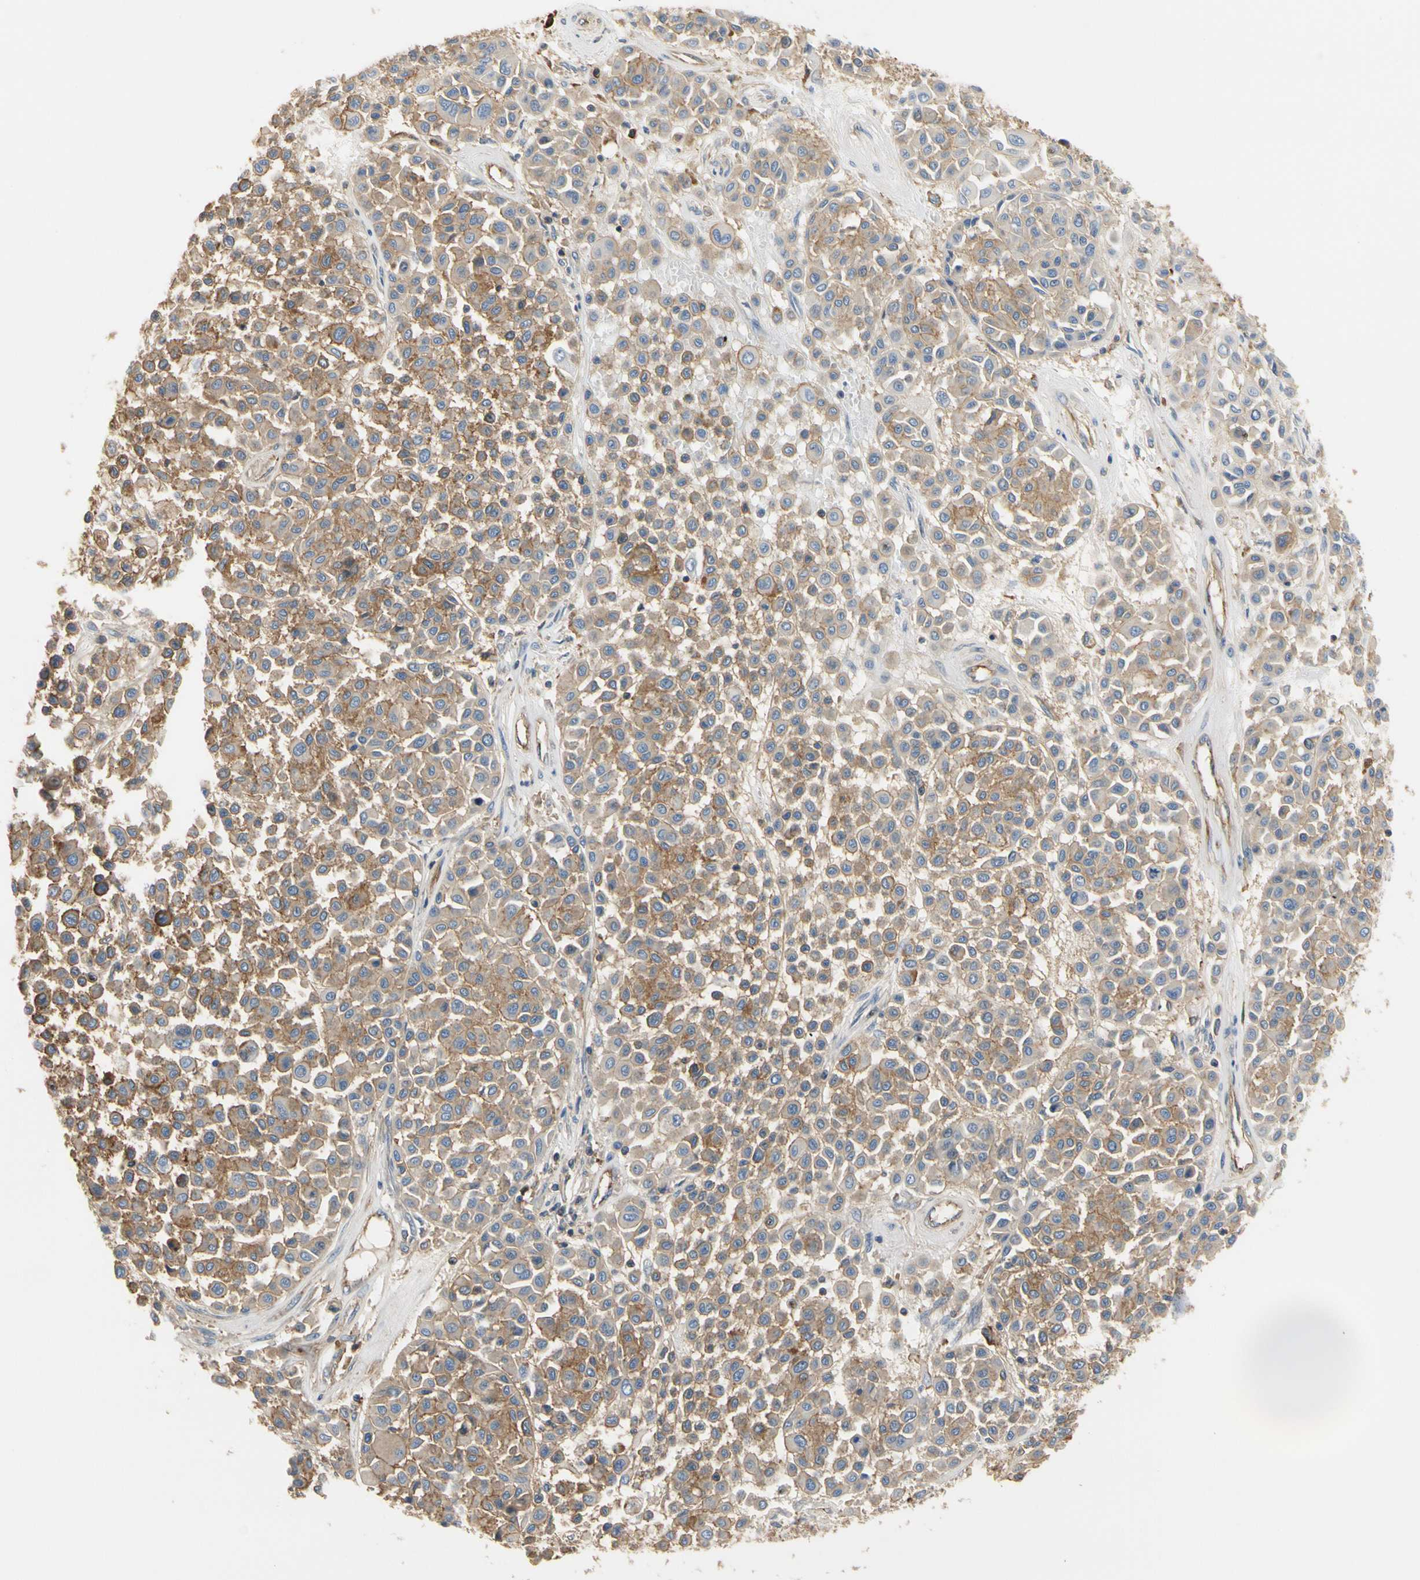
{"staining": {"intensity": "moderate", "quantity": "<25%", "location": "cytoplasmic/membranous"}, "tissue": "melanoma", "cell_type": "Tumor cells", "image_type": "cancer", "snomed": [{"axis": "morphology", "description": "Malignant melanoma, Metastatic site"}, {"axis": "topography", "description": "Soft tissue"}], "caption": "This is a histology image of immunohistochemistry (IHC) staining of malignant melanoma (metastatic site), which shows moderate expression in the cytoplasmic/membranous of tumor cells.", "gene": "IL1RL1", "patient": {"sex": "male", "age": 41}}